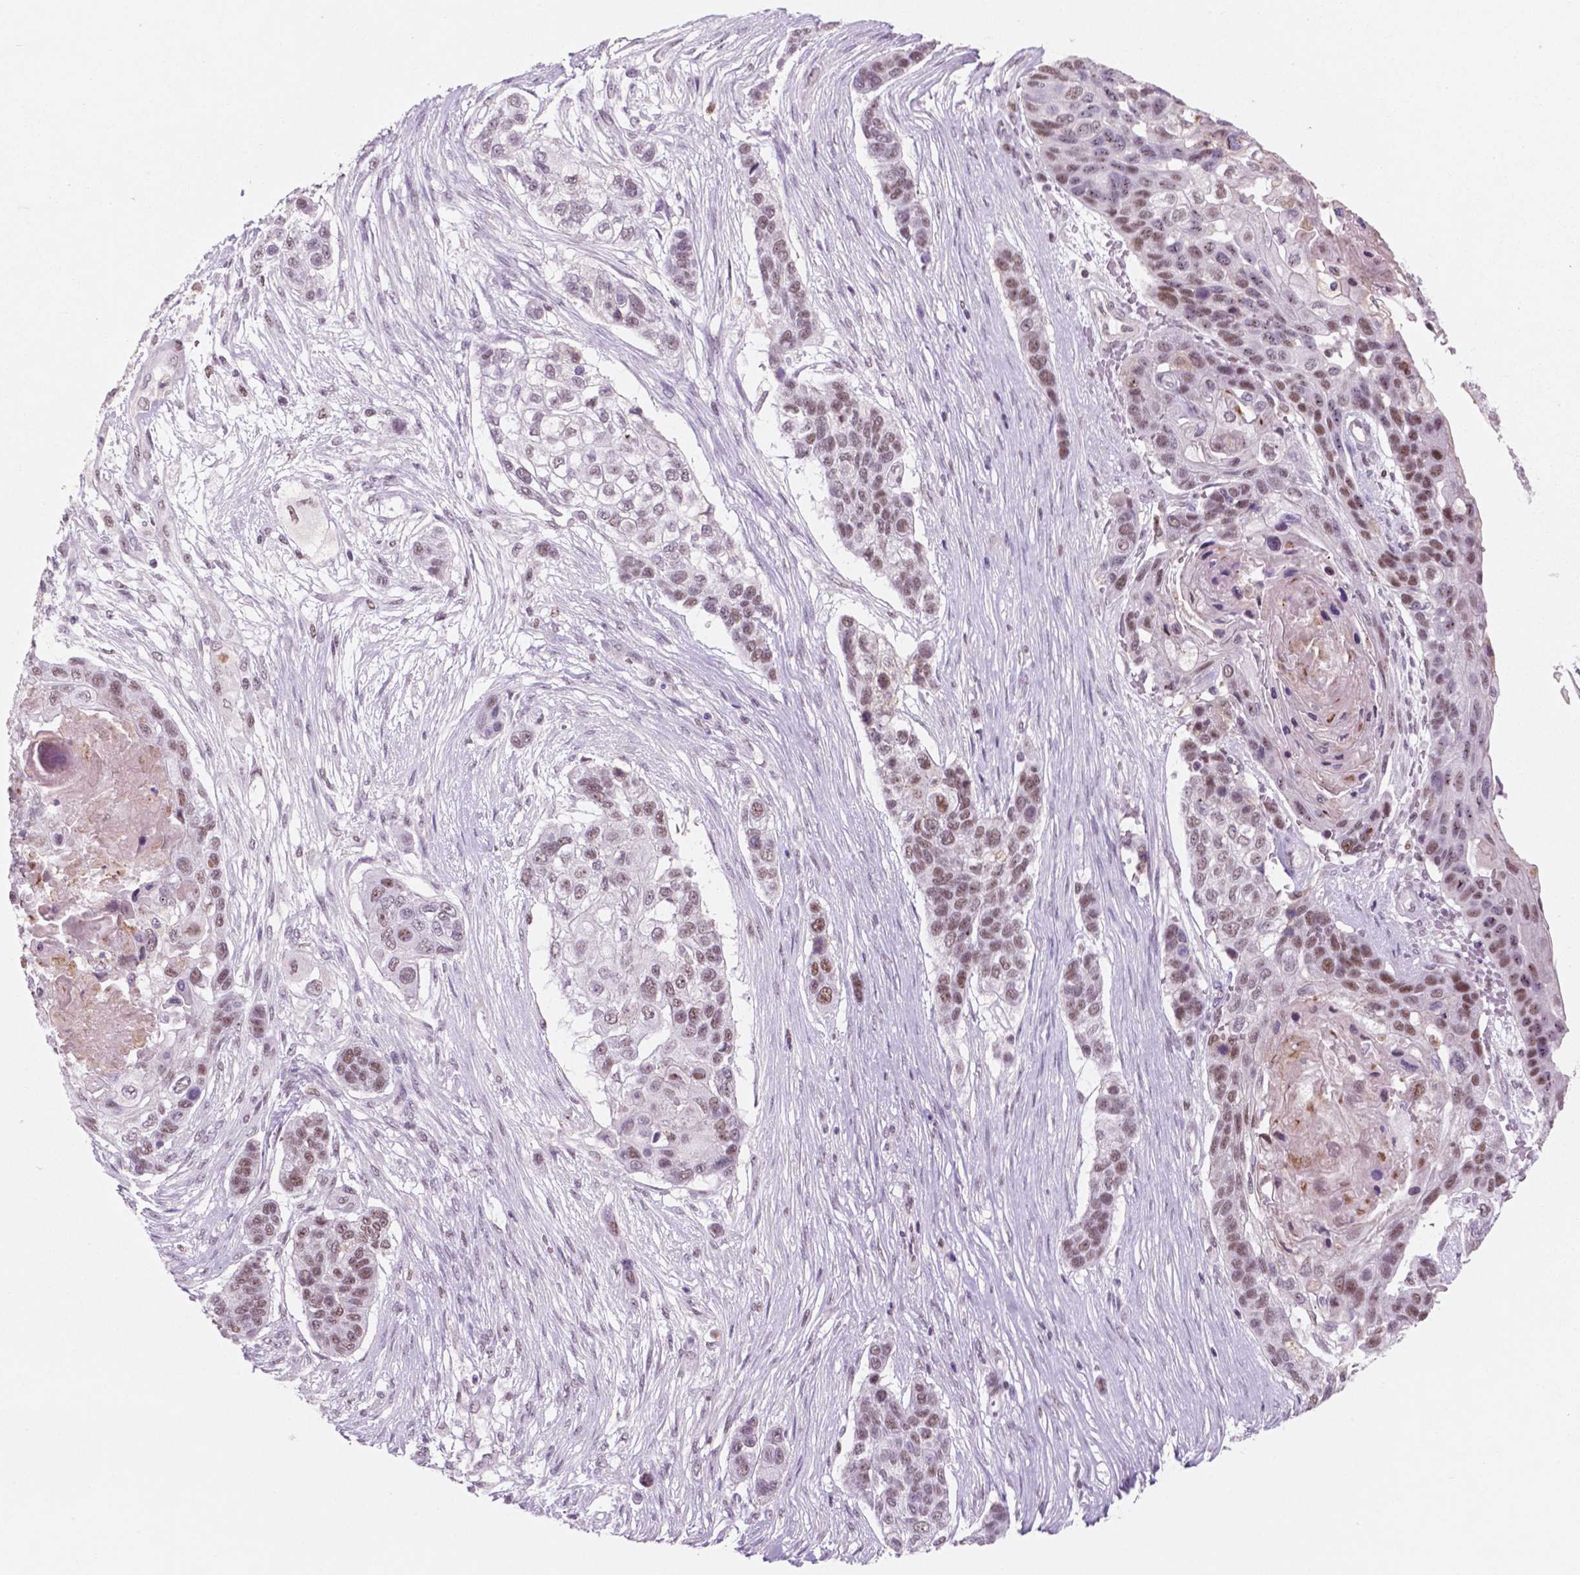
{"staining": {"intensity": "weak", "quantity": ">75%", "location": "nuclear"}, "tissue": "lung cancer", "cell_type": "Tumor cells", "image_type": "cancer", "snomed": [{"axis": "morphology", "description": "Squamous cell carcinoma, NOS"}, {"axis": "topography", "description": "Lung"}], "caption": "Brown immunohistochemical staining in lung cancer (squamous cell carcinoma) reveals weak nuclear positivity in about >75% of tumor cells.", "gene": "CTR9", "patient": {"sex": "male", "age": 69}}